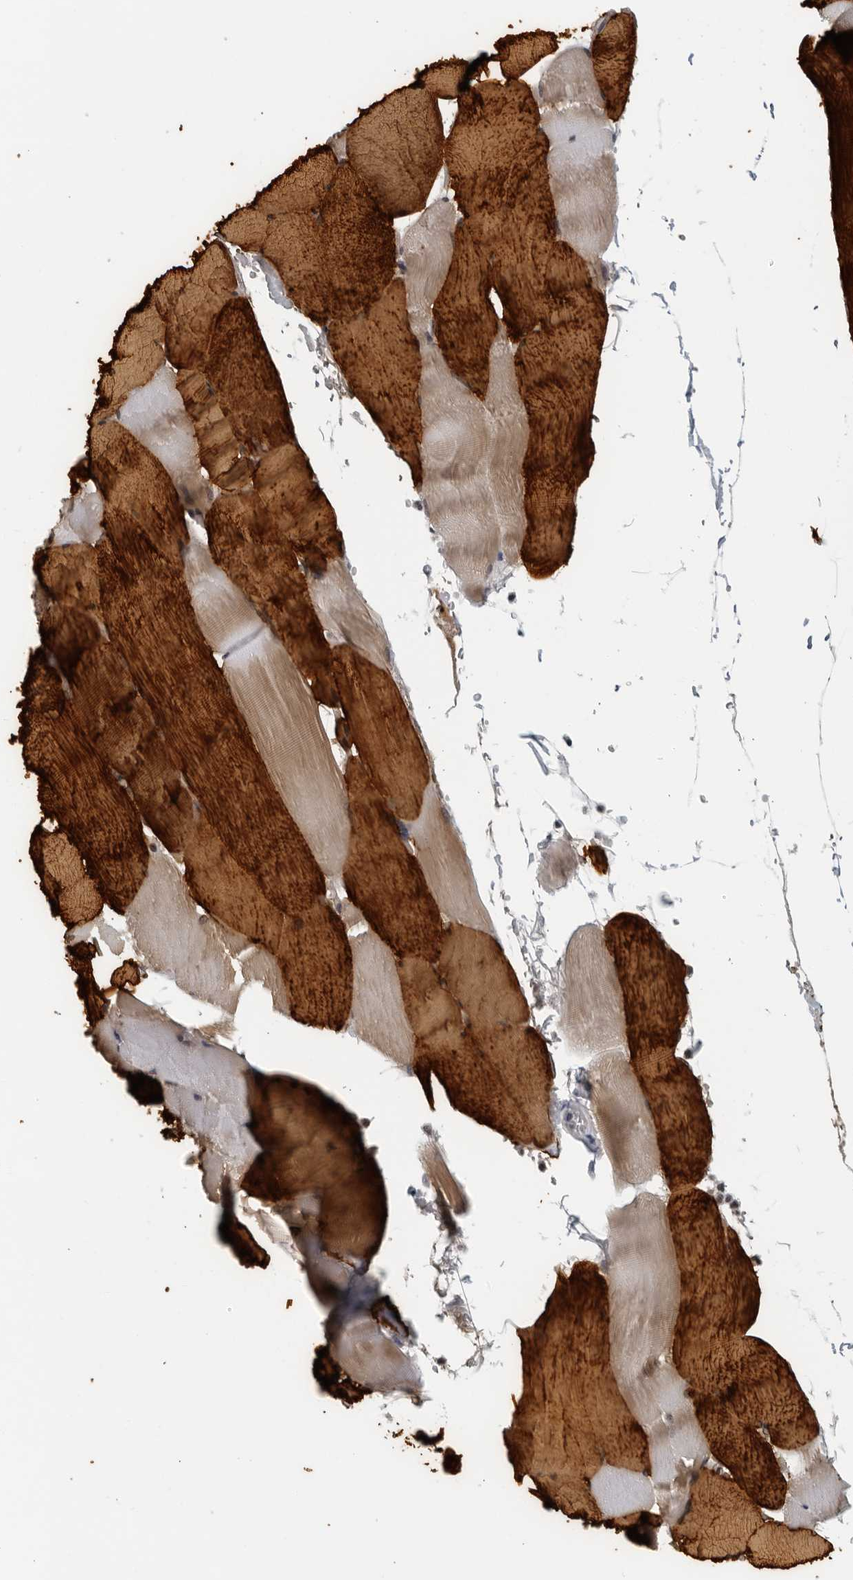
{"staining": {"intensity": "strong", "quantity": "25%-75%", "location": "cytoplasmic/membranous"}, "tissue": "skeletal muscle", "cell_type": "Myocytes", "image_type": "normal", "snomed": [{"axis": "morphology", "description": "Normal tissue, NOS"}, {"axis": "topography", "description": "Skeletal muscle"}], "caption": "A photomicrograph showing strong cytoplasmic/membranous positivity in about 25%-75% of myocytes in normal skeletal muscle, as visualized by brown immunohistochemical staining.", "gene": "RC3H1", "patient": {"sex": "male", "age": 62}}